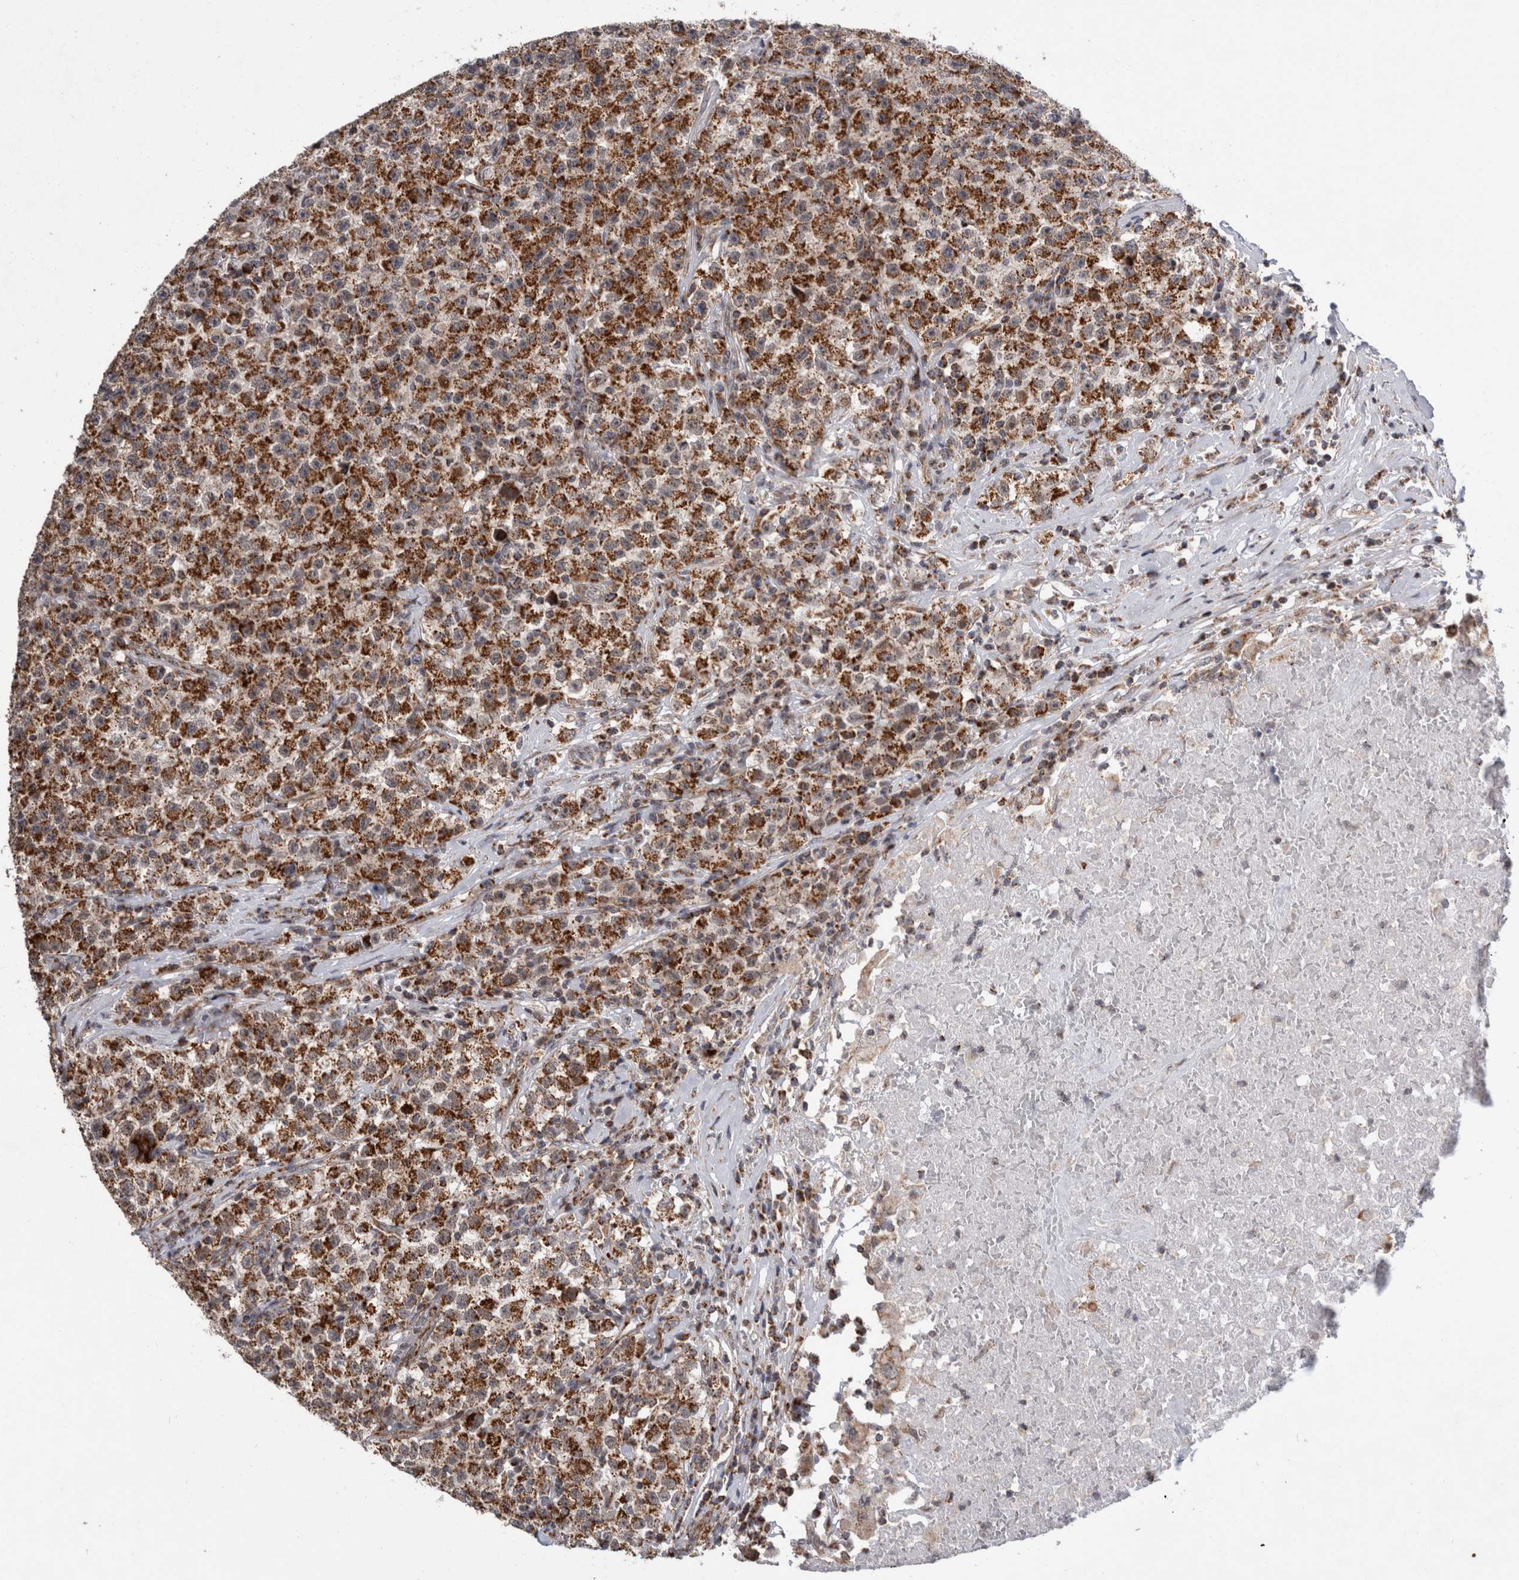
{"staining": {"intensity": "strong", "quantity": ">75%", "location": "cytoplasmic/membranous"}, "tissue": "testis cancer", "cell_type": "Tumor cells", "image_type": "cancer", "snomed": [{"axis": "morphology", "description": "Seminoma, NOS"}, {"axis": "topography", "description": "Testis"}], "caption": "The micrograph demonstrates immunohistochemical staining of testis cancer. There is strong cytoplasmic/membranous positivity is present in approximately >75% of tumor cells. (Stains: DAB (3,3'-diaminobenzidine) in brown, nuclei in blue, Microscopy: brightfield microscopy at high magnification).", "gene": "MRPL37", "patient": {"sex": "male", "age": 22}}